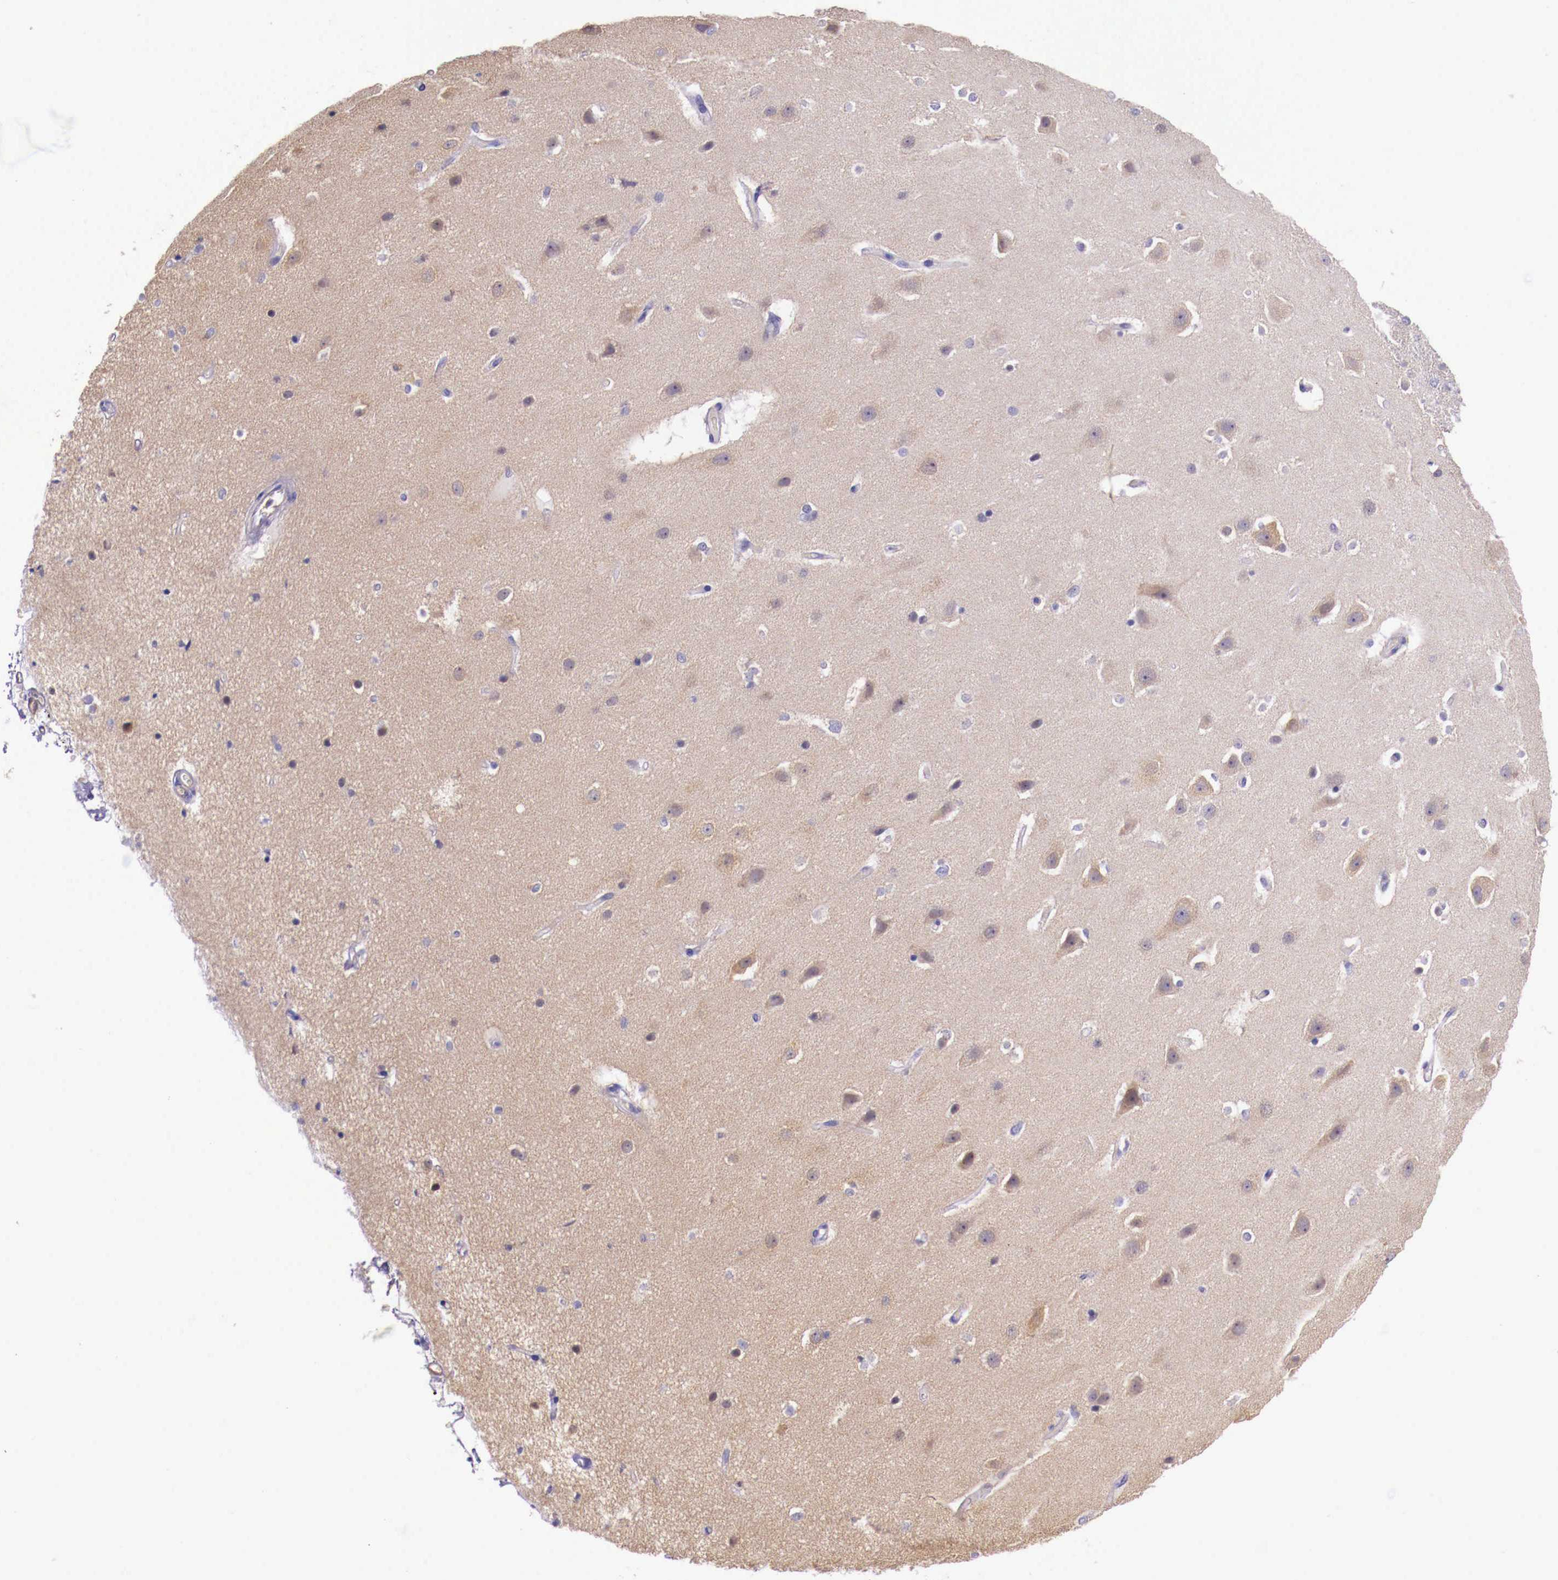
{"staining": {"intensity": "weak", "quantity": "25%-75%", "location": "cytoplasmic/membranous"}, "tissue": "caudate", "cell_type": "Glial cells", "image_type": "normal", "snomed": [{"axis": "morphology", "description": "Normal tissue, NOS"}, {"axis": "topography", "description": "Lateral ventricle wall"}], "caption": "Protein analysis of normal caudate shows weak cytoplasmic/membranous staining in about 25%-75% of glial cells.", "gene": "GRIPAP1", "patient": {"sex": "female", "age": 54}}